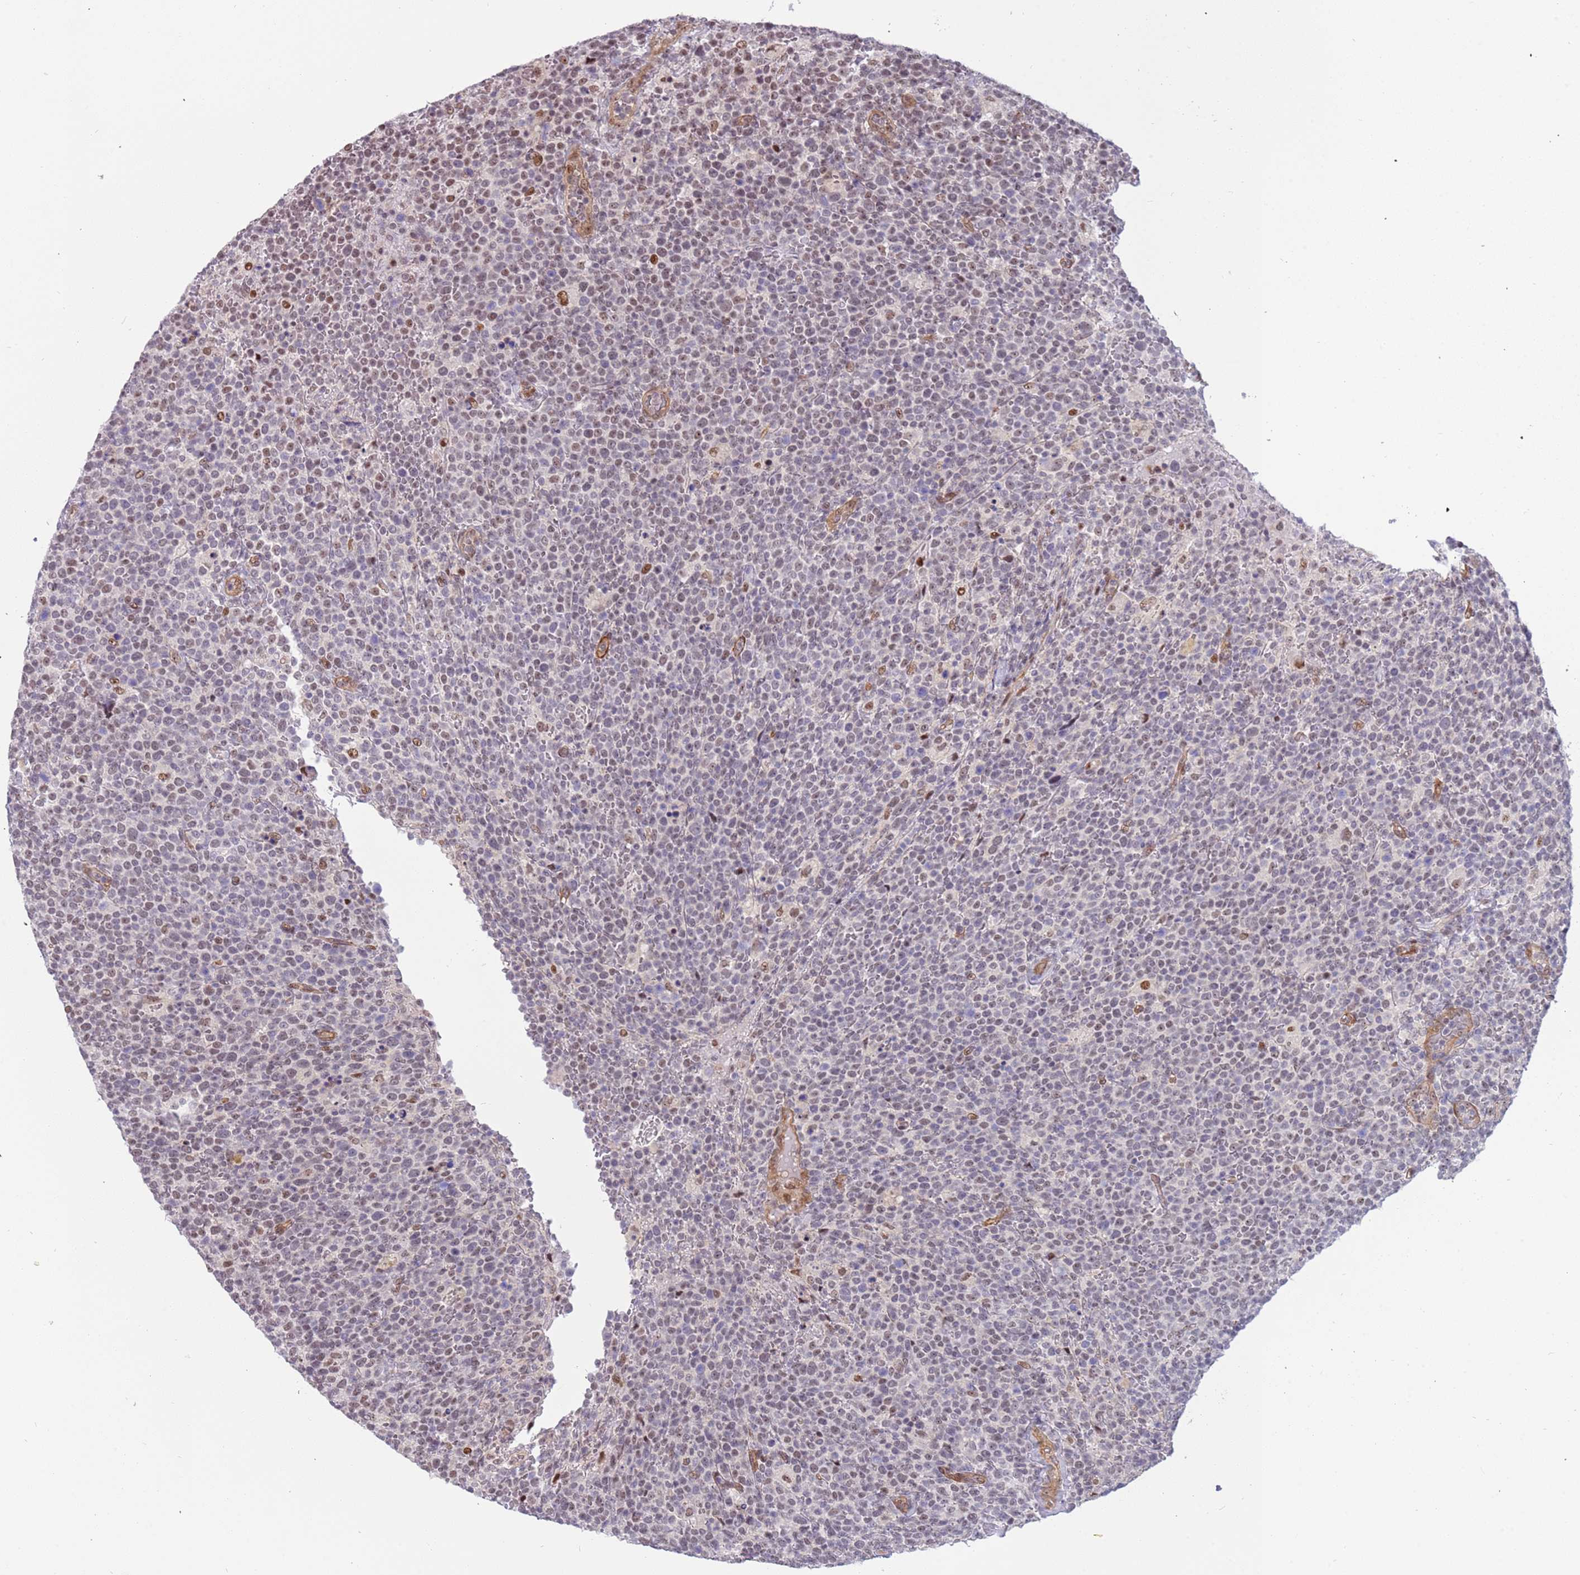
{"staining": {"intensity": "moderate", "quantity": "<25%", "location": "nuclear"}, "tissue": "lymphoma", "cell_type": "Tumor cells", "image_type": "cancer", "snomed": [{"axis": "morphology", "description": "Malignant lymphoma, non-Hodgkin's type, High grade"}, {"axis": "topography", "description": "Lymph node"}], "caption": "Human lymphoma stained for a protein (brown) displays moderate nuclear positive expression in about <25% of tumor cells.", "gene": "LRMDA", "patient": {"sex": "male", "age": 61}}